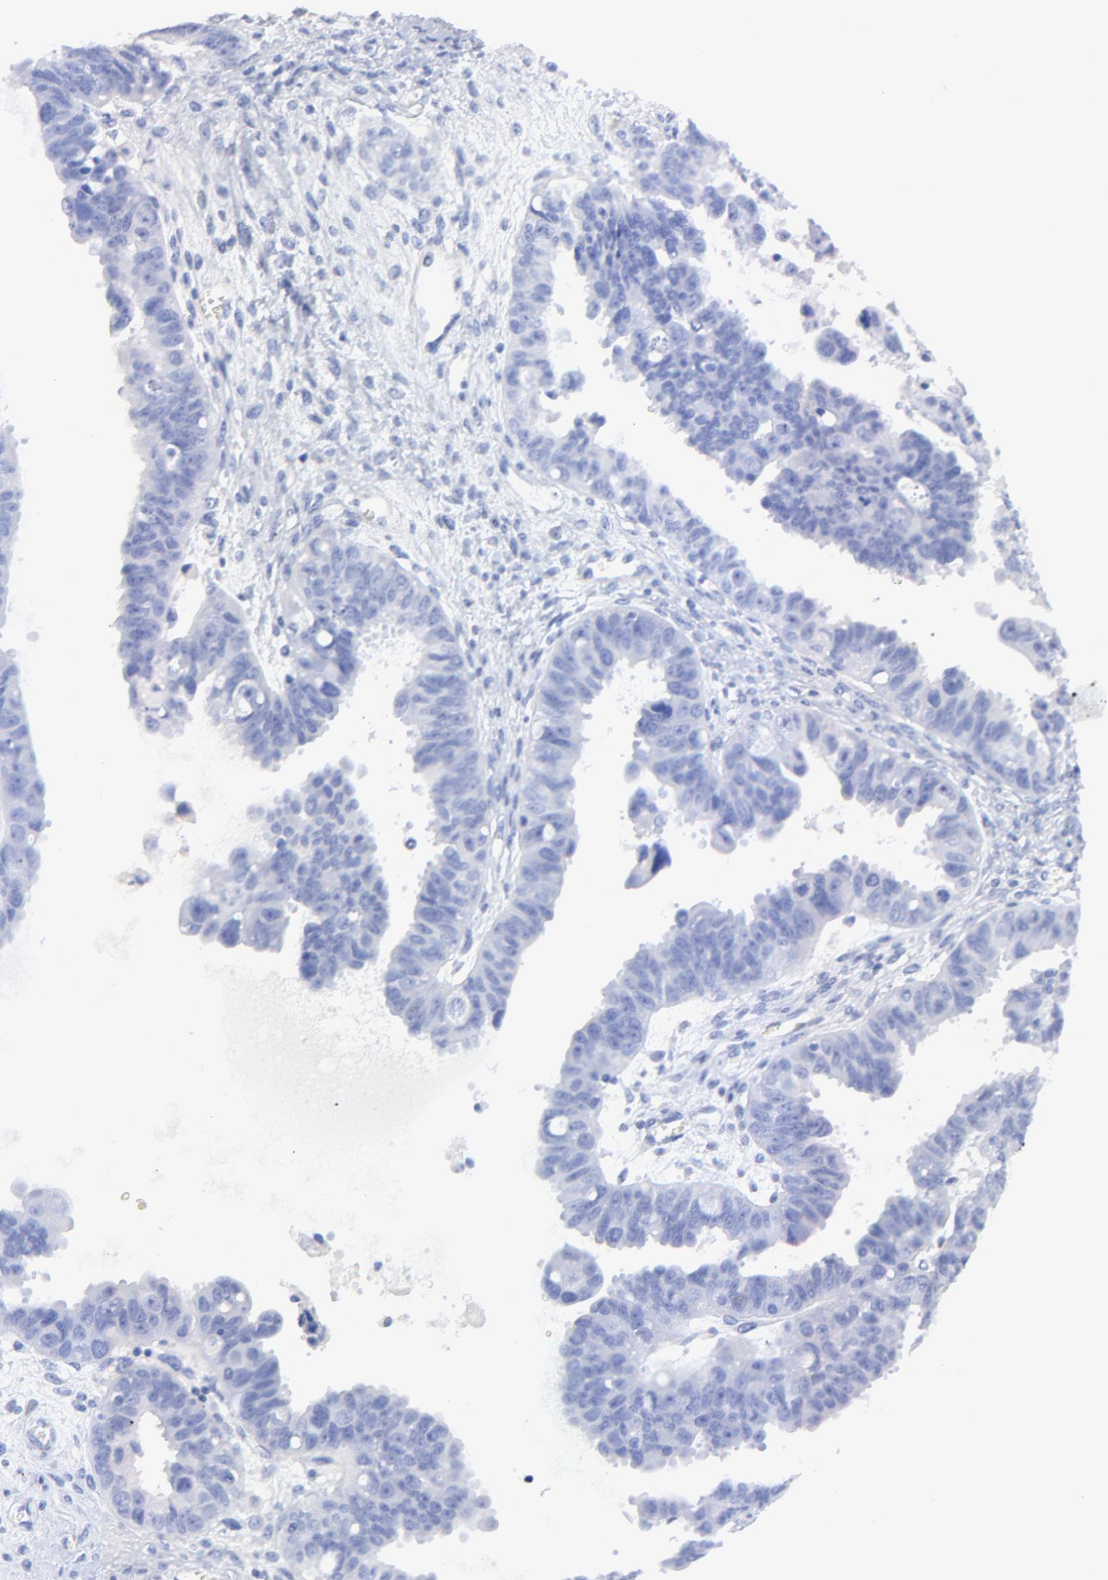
{"staining": {"intensity": "negative", "quantity": "none", "location": "none"}, "tissue": "ovarian cancer", "cell_type": "Tumor cells", "image_type": "cancer", "snomed": [{"axis": "morphology", "description": "Carcinoma, endometroid"}, {"axis": "topography", "description": "Ovary"}], "caption": "This is a micrograph of IHC staining of endometroid carcinoma (ovarian), which shows no positivity in tumor cells.", "gene": "HORMAD2", "patient": {"sex": "female", "age": 85}}